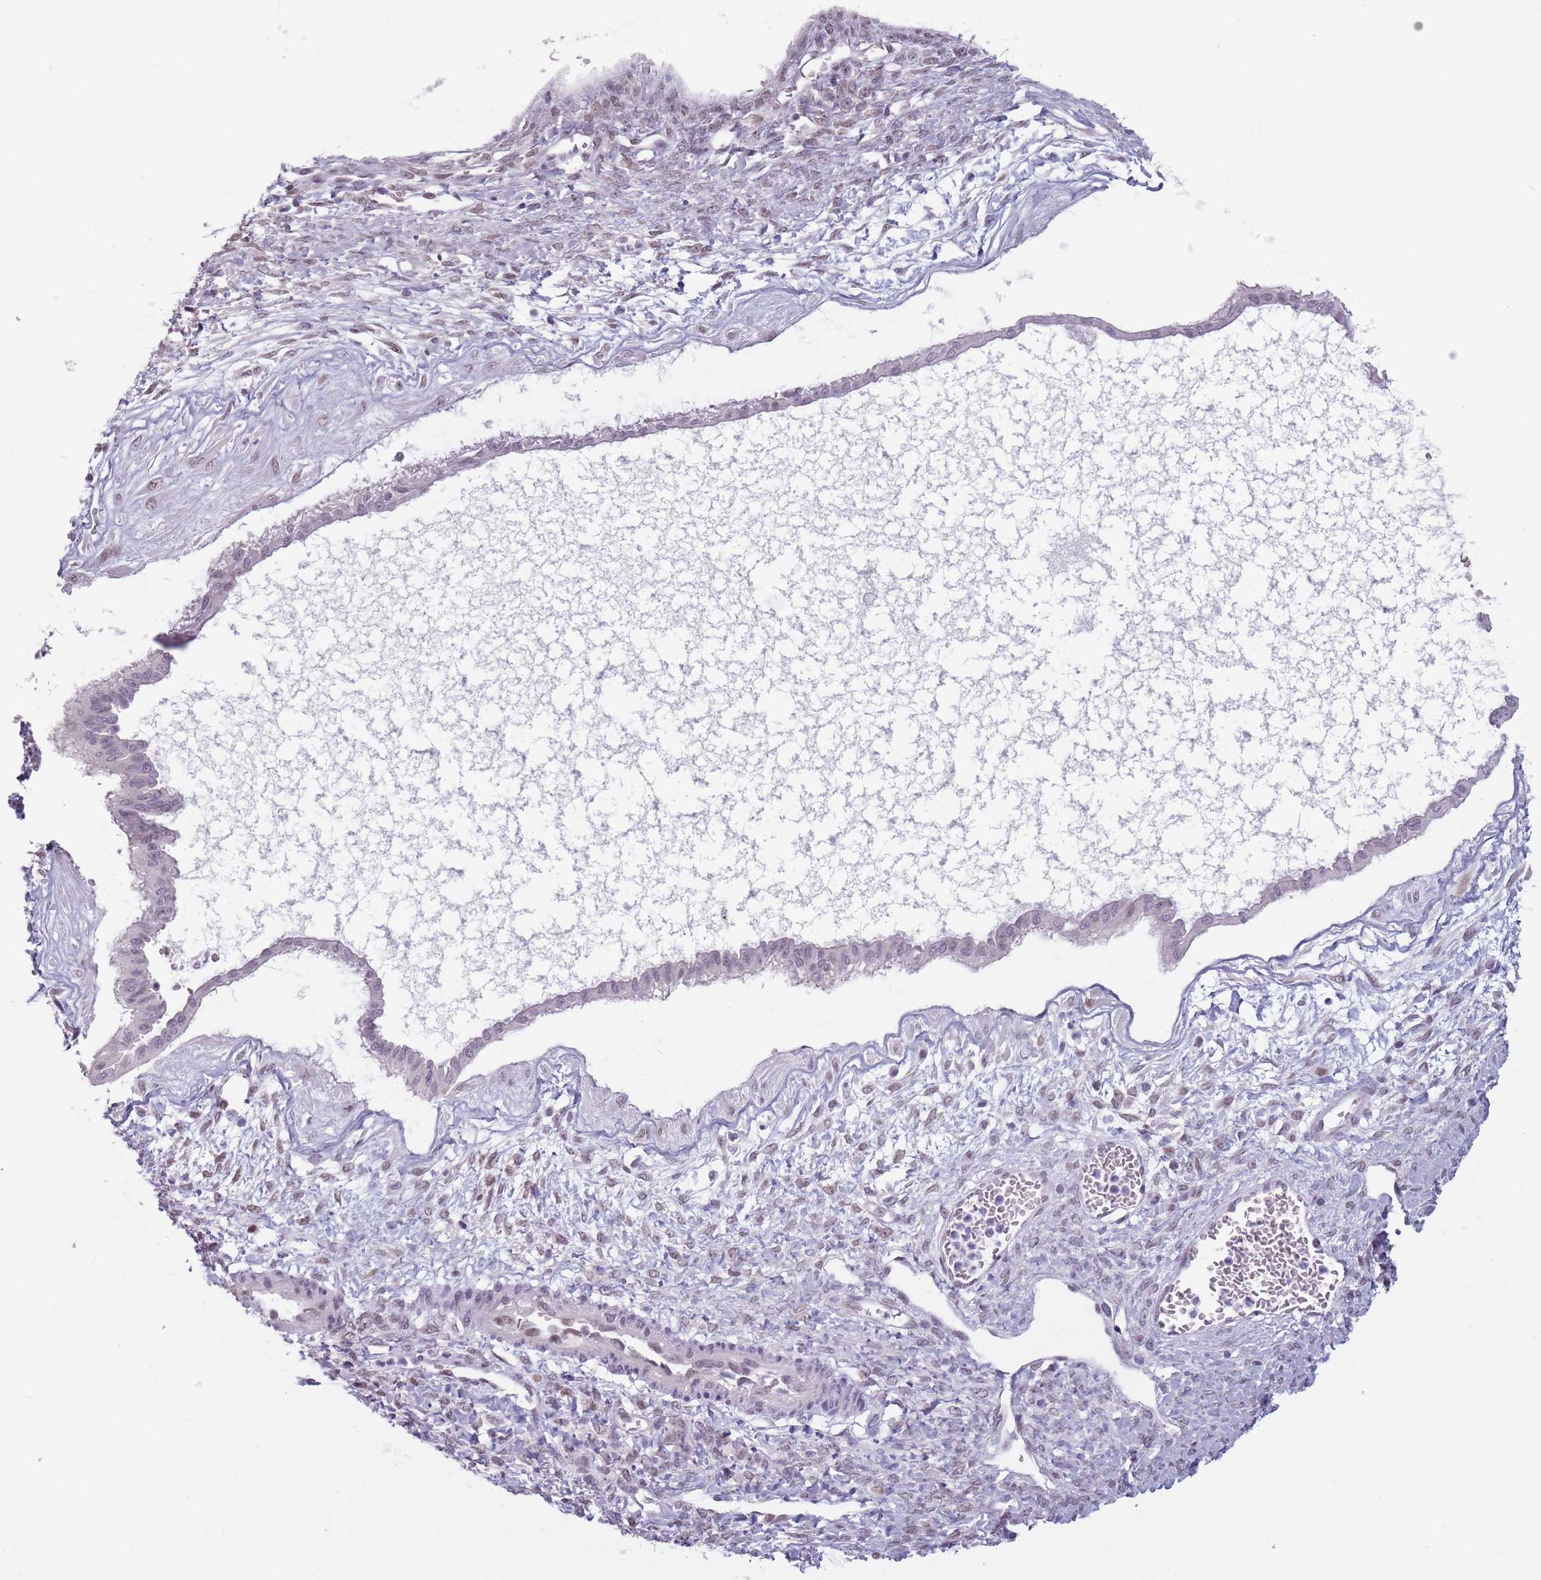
{"staining": {"intensity": "weak", "quantity": "25%-75%", "location": "nuclear"}, "tissue": "ovarian cancer", "cell_type": "Tumor cells", "image_type": "cancer", "snomed": [{"axis": "morphology", "description": "Cystadenocarcinoma, mucinous, NOS"}, {"axis": "topography", "description": "Ovary"}], "caption": "IHC (DAB) staining of ovarian mucinous cystadenocarcinoma reveals weak nuclear protein expression in about 25%-75% of tumor cells.", "gene": "PTCHD1", "patient": {"sex": "female", "age": 73}}